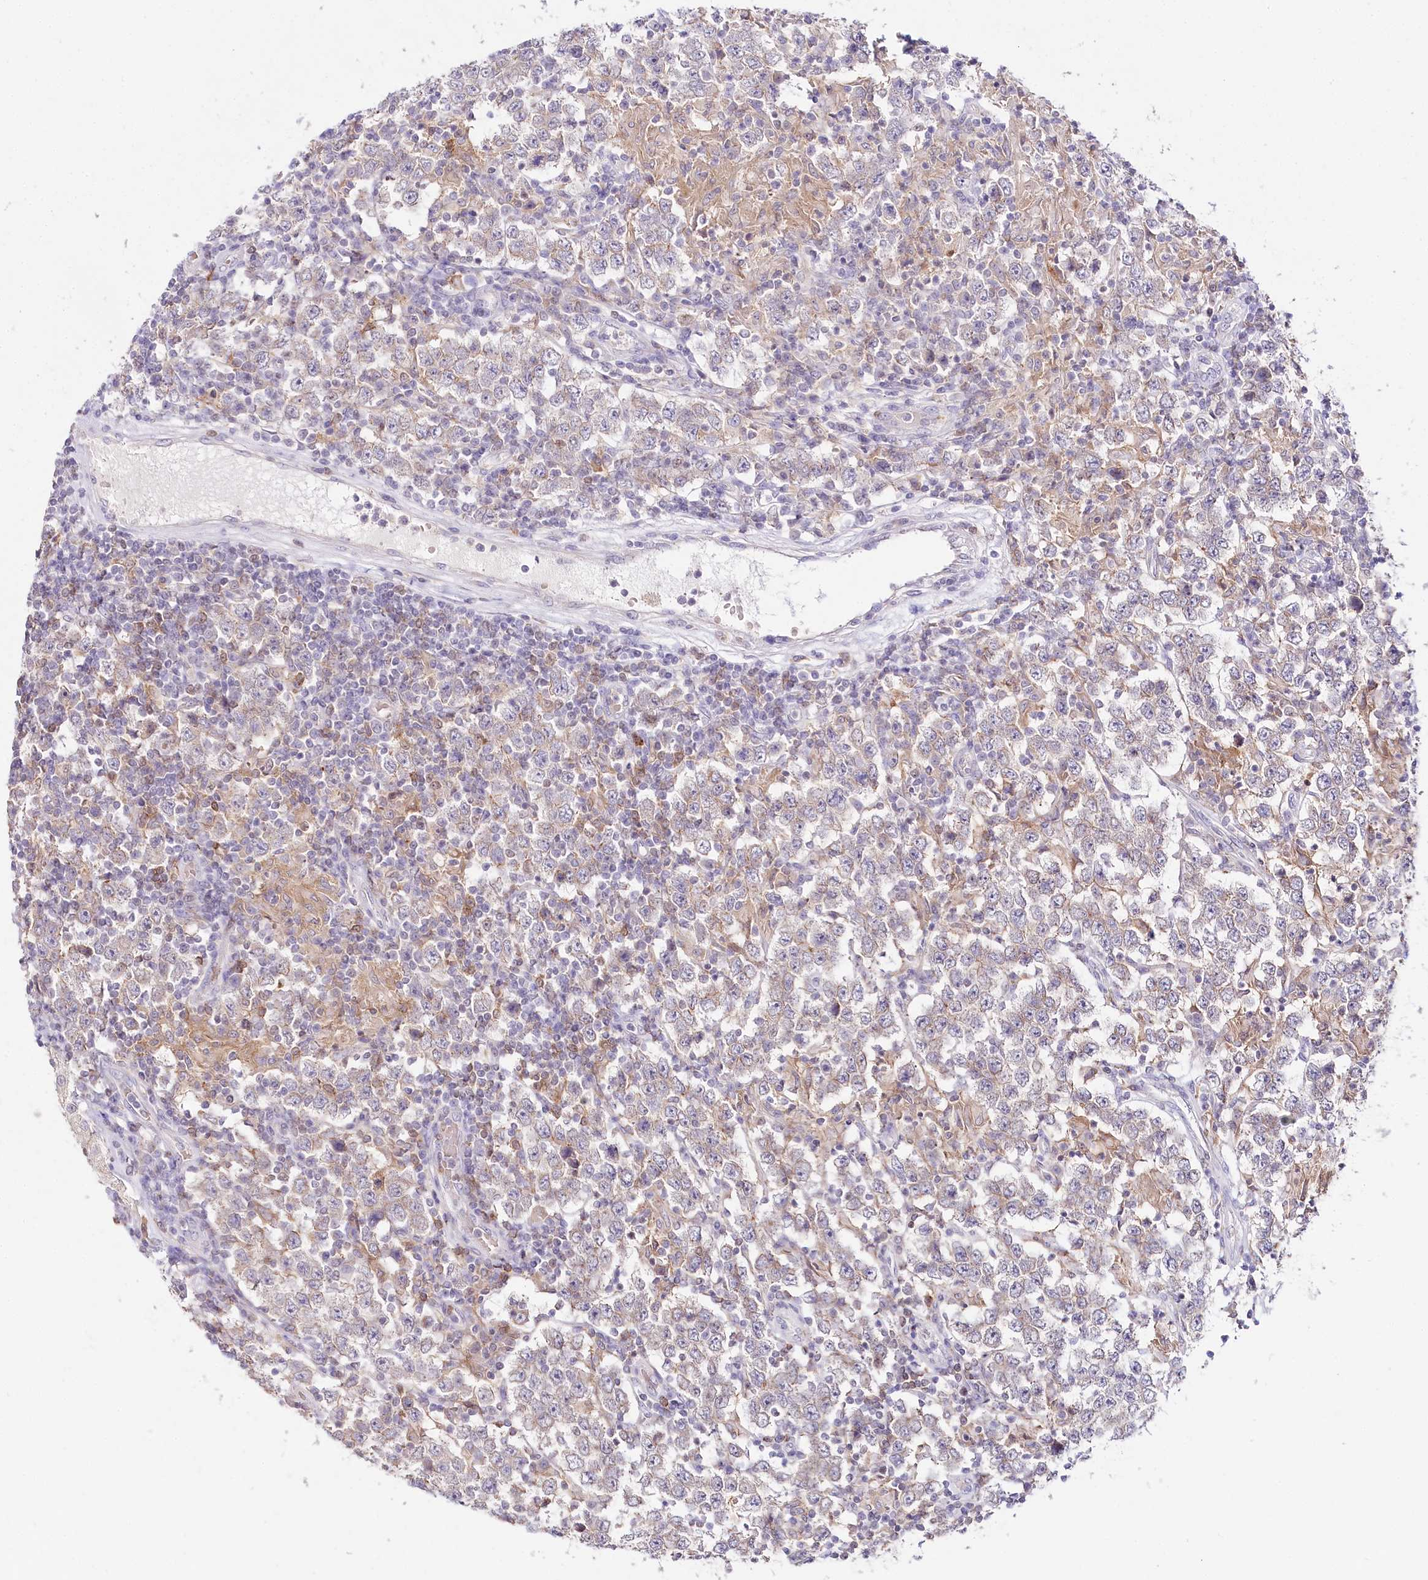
{"staining": {"intensity": "weak", "quantity": "<25%", "location": "cytoplasmic/membranous"}, "tissue": "testis cancer", "cell_type": "Tumor cells", "image_type": "cancer", "snomed": [{"axis": "morphology", "description": "Normal tissue, NOS"}, {"axis": "morphology", "description": "Urothelial carcinoma, High grade"}, {"axis": "morphology", "description": "Seminoma, NOS"}, {"axis": "morphology", "description": "Carcinoma, Embryonal, NOS"}, {"axis": "topography", "description": "Urinary bladder"}, {"axis": "topography", "description": "Testis"}], "caption": "Testis seminoma was stained to show a protein in brown. There is no significant expression in tumor cells.", "gene": "DAPK1", "patient": {"sex": "male", "age": 41}}